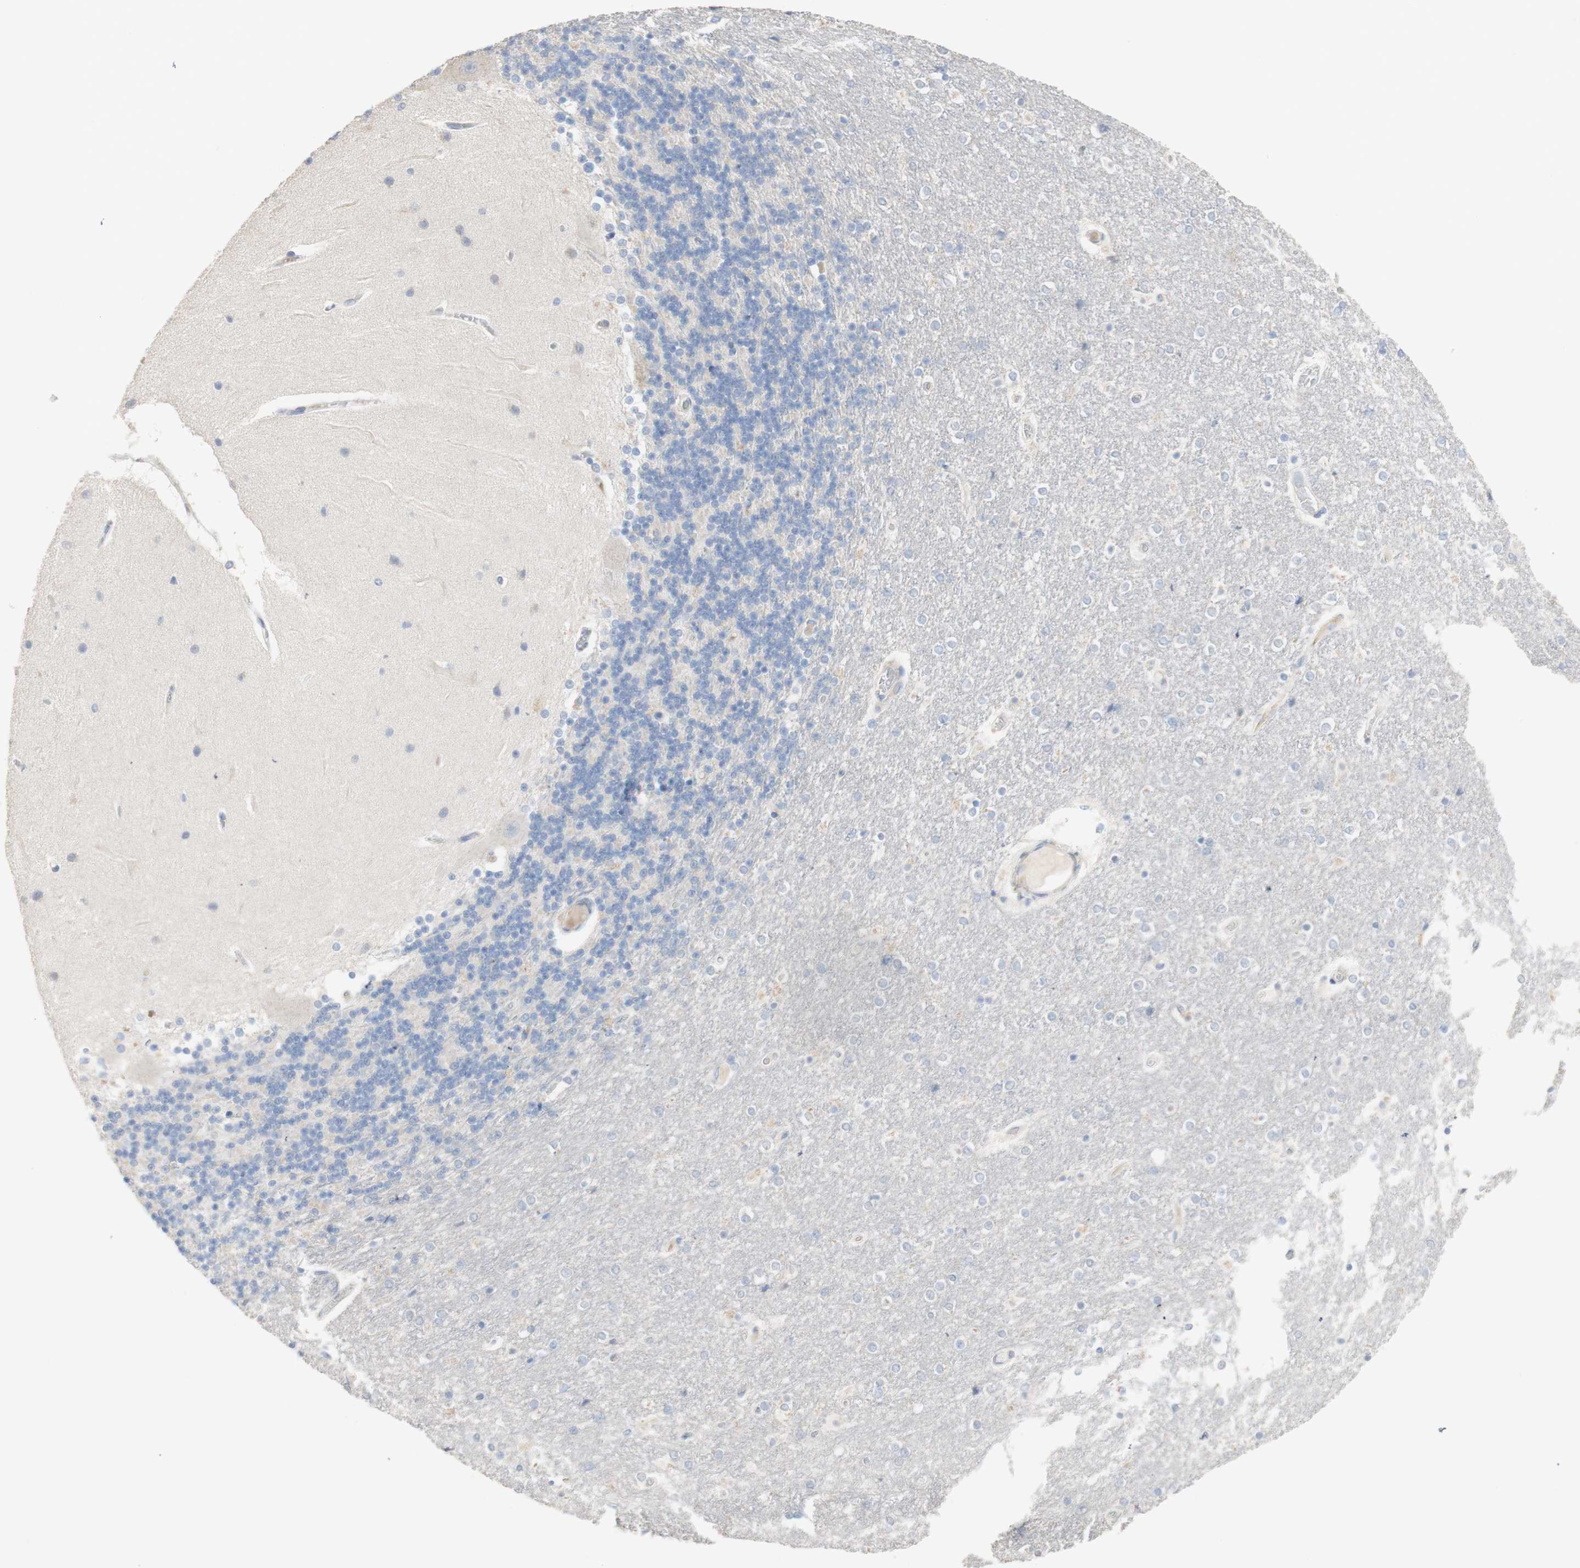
{"staining": {"intensity": "negative", "quantity": "none", "location": "none"}, "tissue": "cerebellum", "cell_type": "Cells in granular layer", "image_type": "normal", "snomed": [{"axis": "morphology", "description": "Normal tissue, NOS"}, {"axis": "topography", "description": "Cerebellum"}], "caption": "The immunohistochemistry (IHC) micrograph has no significant staining in cells in granular layer of cerebellum.", "gene": "MANEA", "patient": {"sex": "female", "age": 54}}